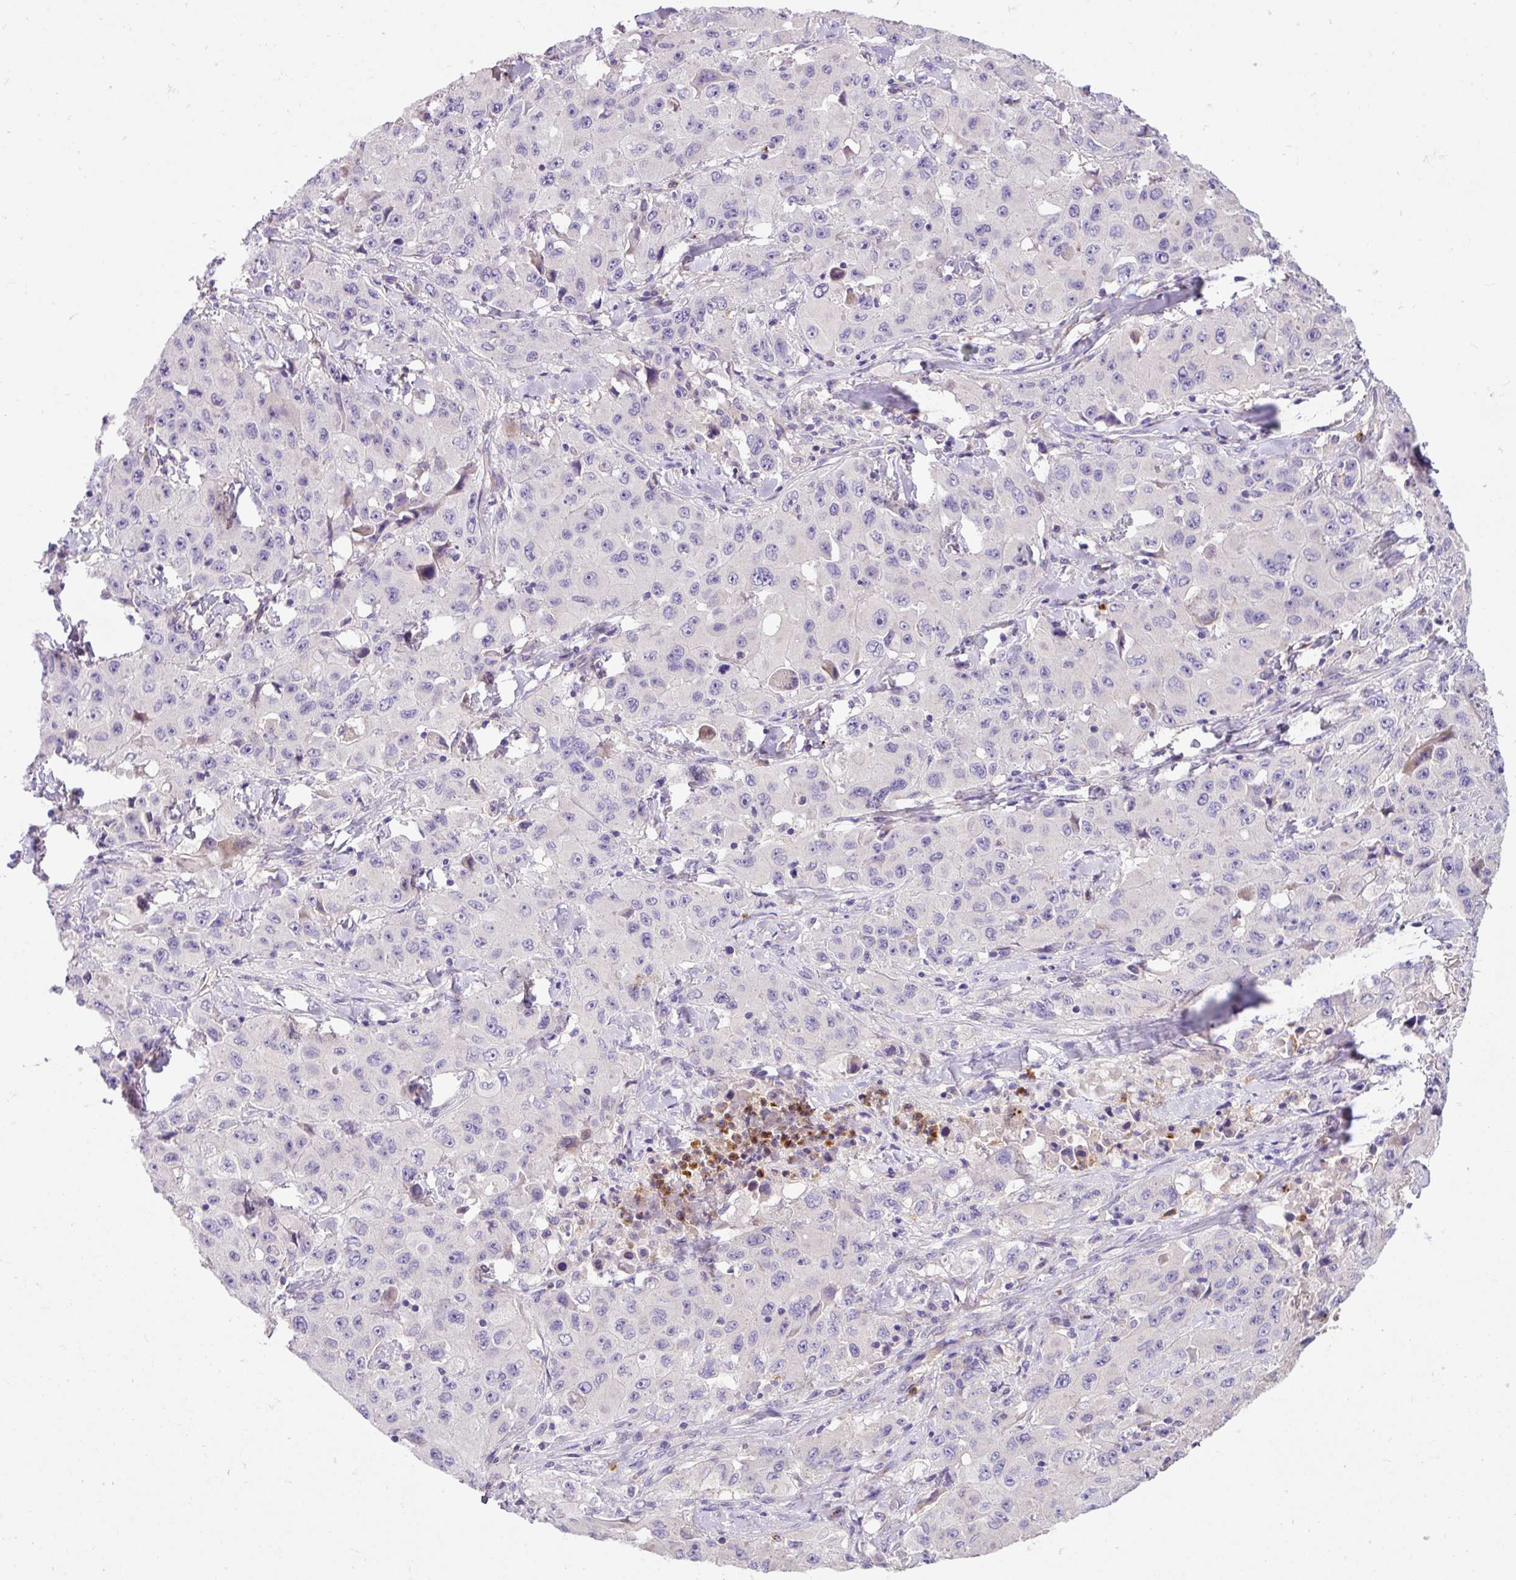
{"staining": {"intensity": "negative", "quantity": "none", "location": "none"}, "tissue": "lung cancer", "cell_type": "Tumor cells", "image_type": "cancer", "snomed": [{"axis": "morphology", "description": "Squamous cell carcinoma, NOS"}, {"axis": "topography", "description": "Lung"}], "caption": "Micrograph shows no protein staining in tumor cells of lung cancer tissue. The staining was performed using DAB (3,3'-diaminobenzidine) to visualize the protein expression in brown, while the nuclei were stained in blue with hematoxylin (Magnification: 20x).", "gene": "CRISP3", "patient": {"sex": "male", "age": 63}}